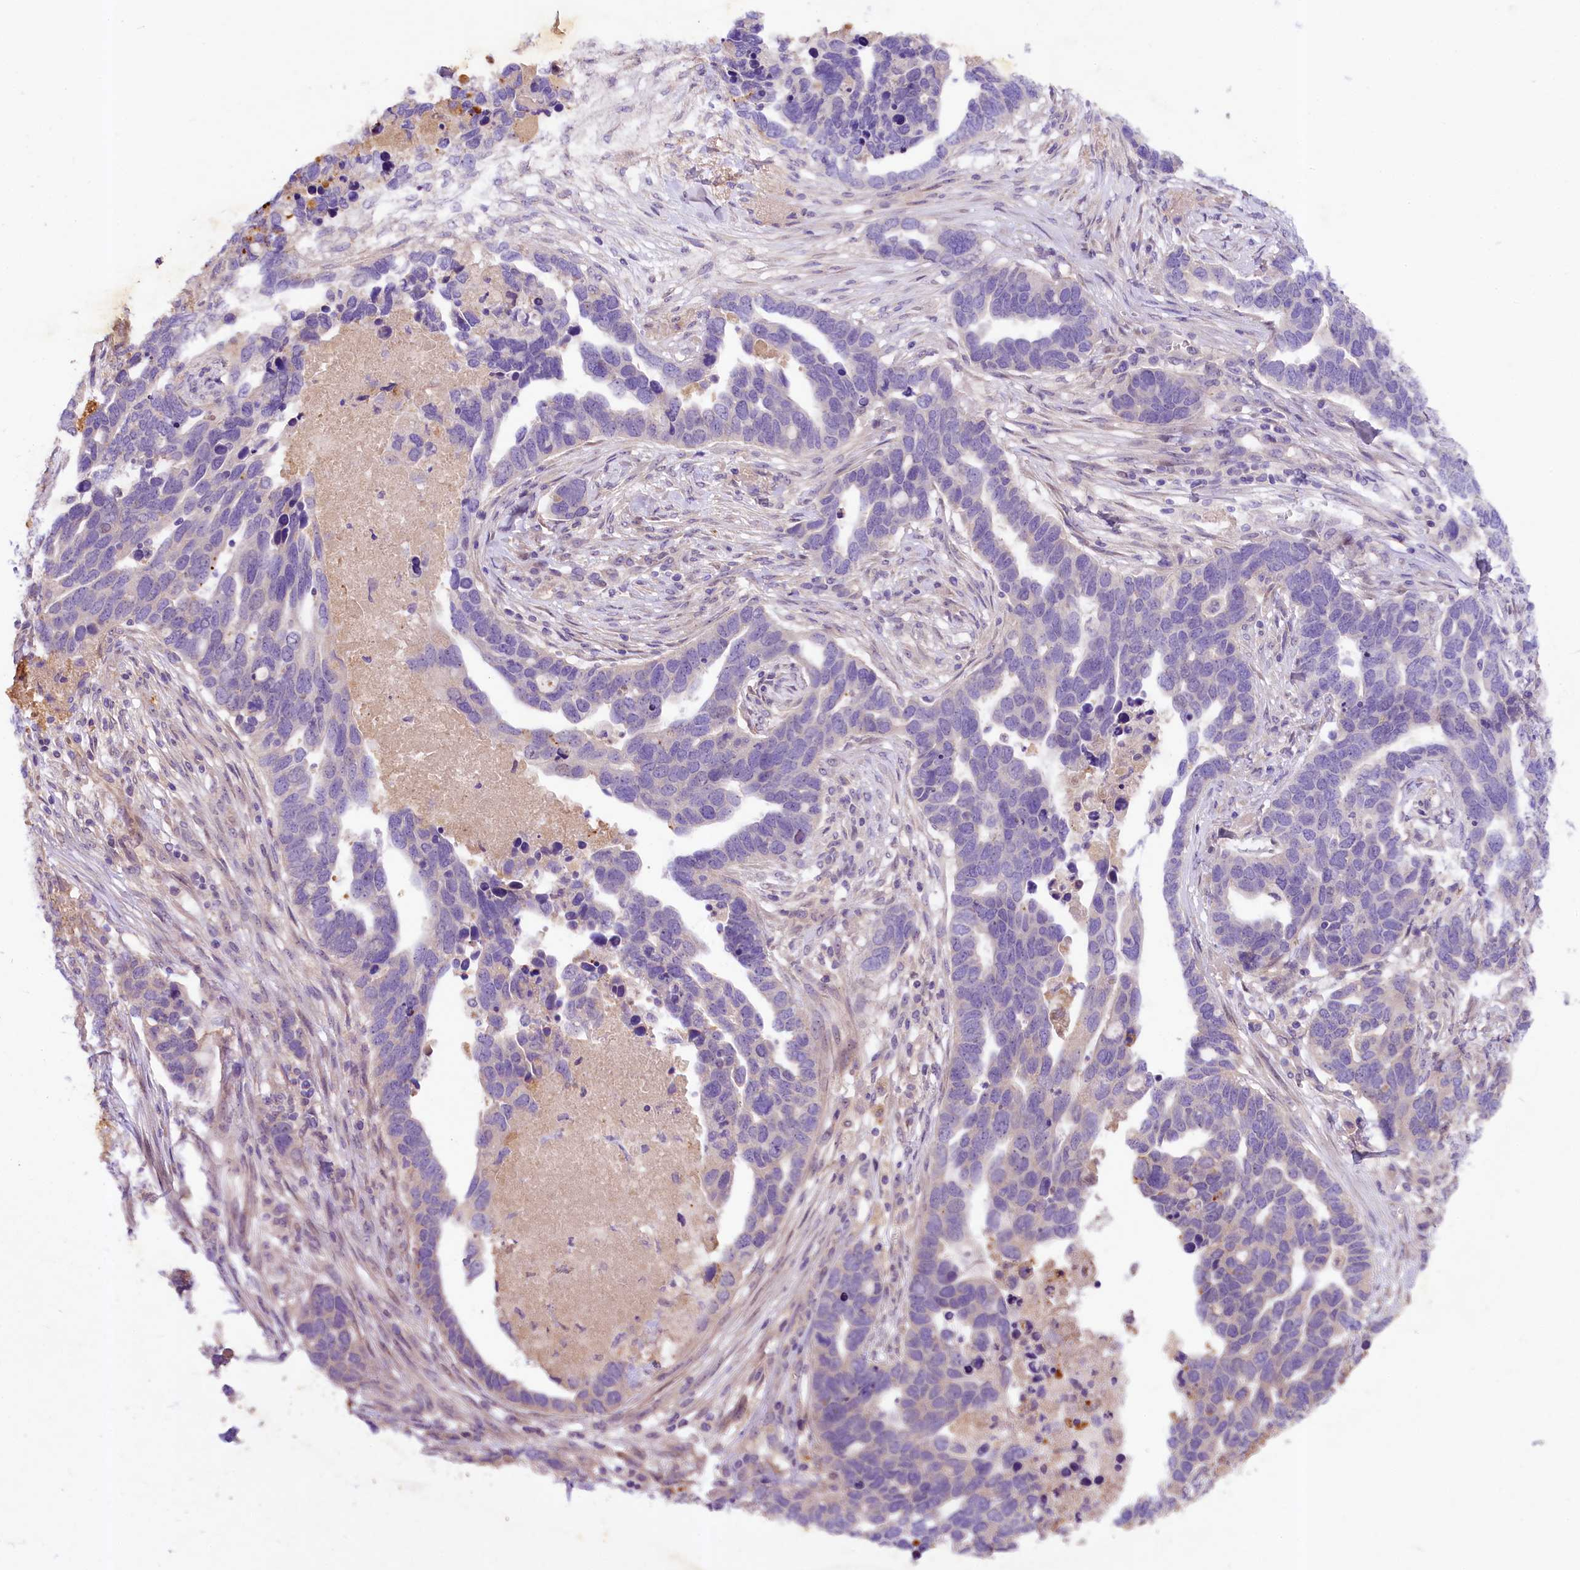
{"staining": {"intensity": "negative", "quantity": "none", "location": "none"}, "tissue": "ovarian cancer", "cell_type": "Tumor cells", "image_type": "cancer", "snomed": [{"axis": "morphology", "description": "Cystadenocarcinoma, serous, NOS"}, {"axis": "topography", "description": "Ovary"}], "caption": "Immunohistochemical staining of human ovarian cancer (serous cystadenocarcinoma) reveals no significant staining in tumor cells.", "gene": "UBXN6", "patient": {"sex": "female", "age": 54}}